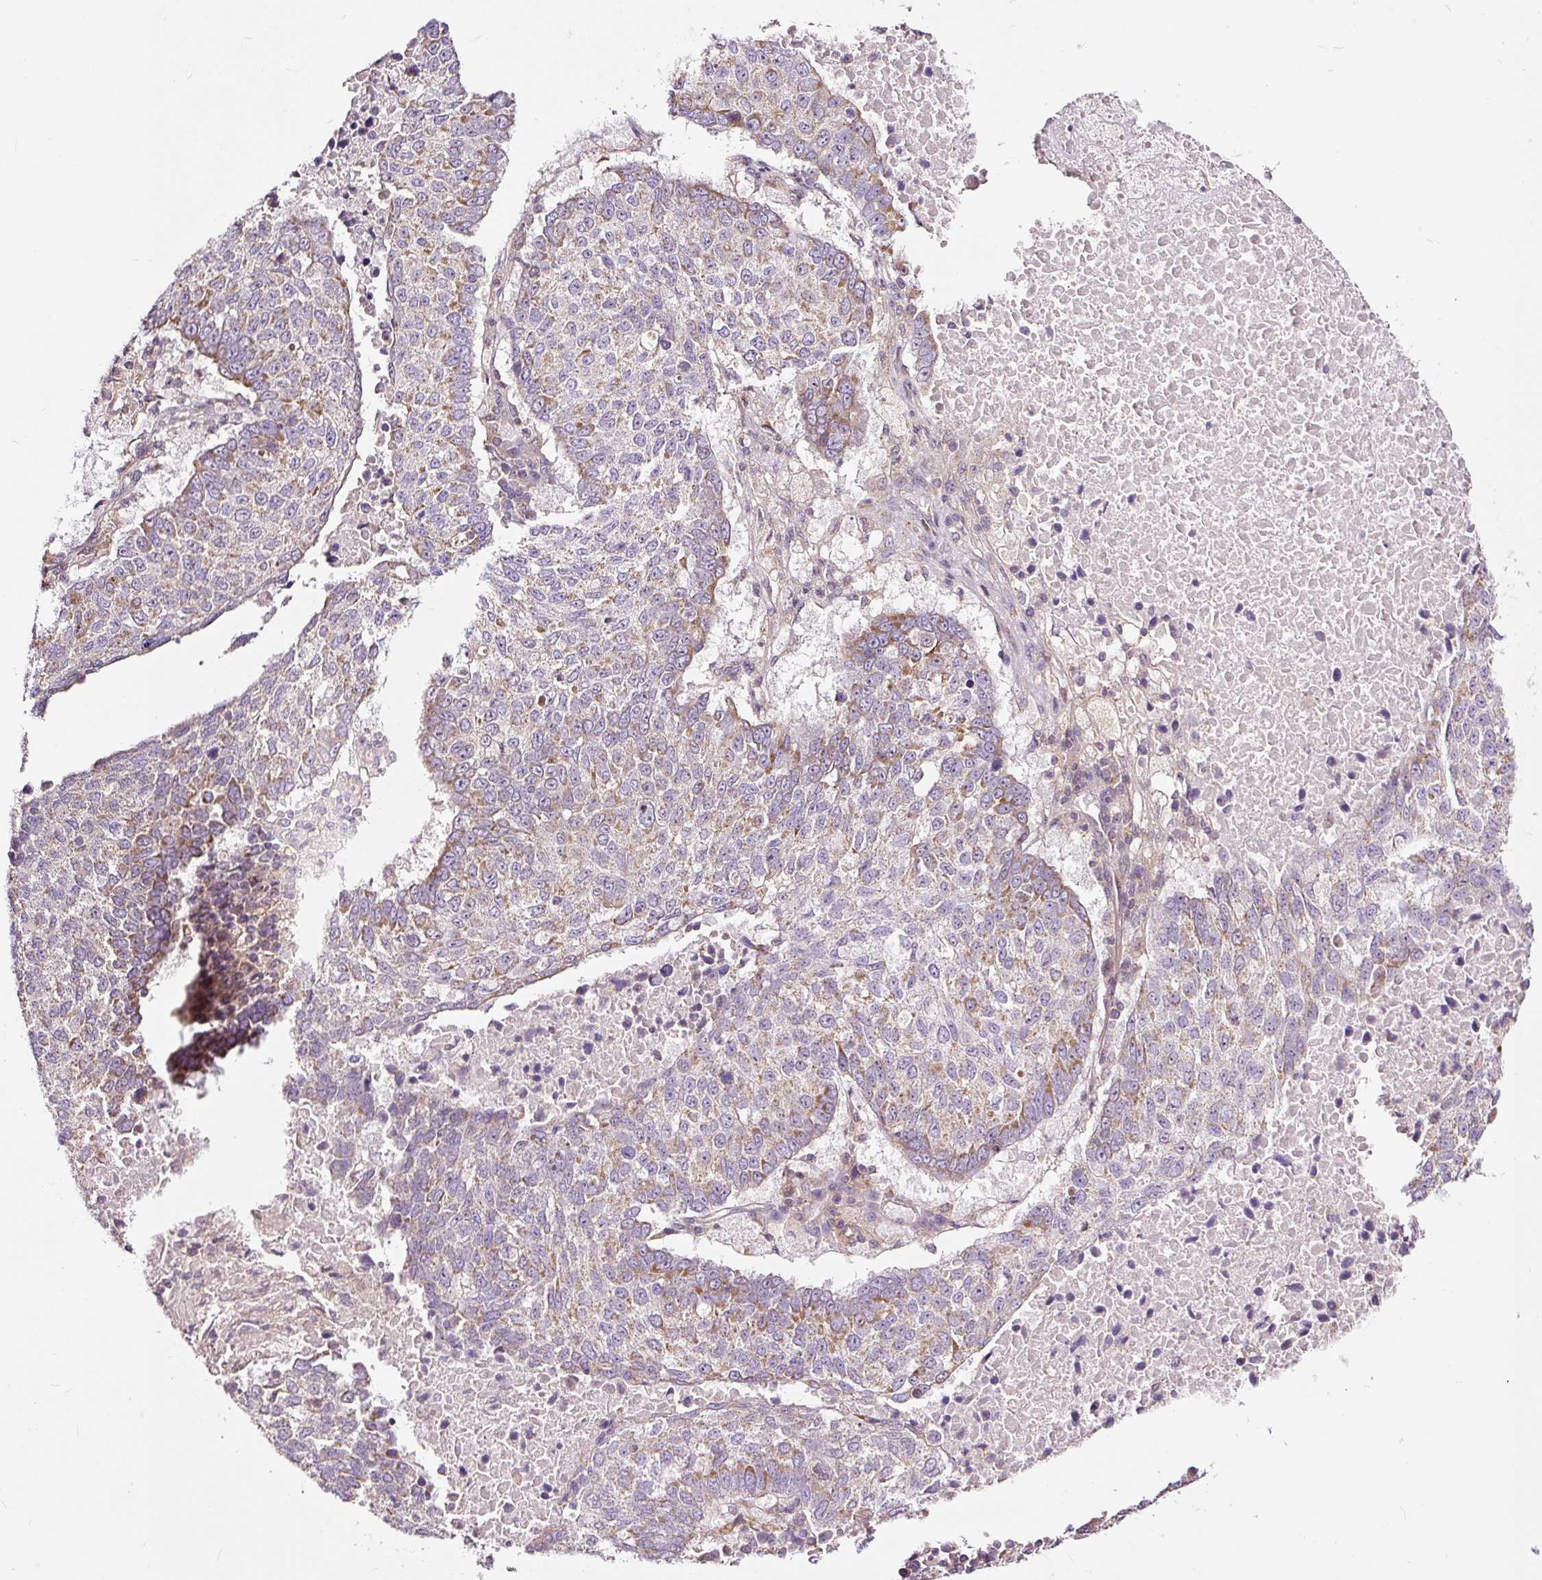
{"staining": {"intensity": "moderate", "quantity": "25%-75%", "location": "cytoplasmic/membranous"}, "tissue": "lung cancer", "cell_type": "Tumor cells", "image_type": "cancer", "snomed": [{"axis": "morphology", "description": "Squamous cell carcinoma, NOS"}, {"axis": "topography", "description": "Lung"}], "caption": "Lung cancer (squamous cell carcinoma) stained for a protein reveals moderate cytoplasmic/membranous positivity in tumor cells.", "gene": "BOLA3", "patient": {"sex": "male", "age": 73}}